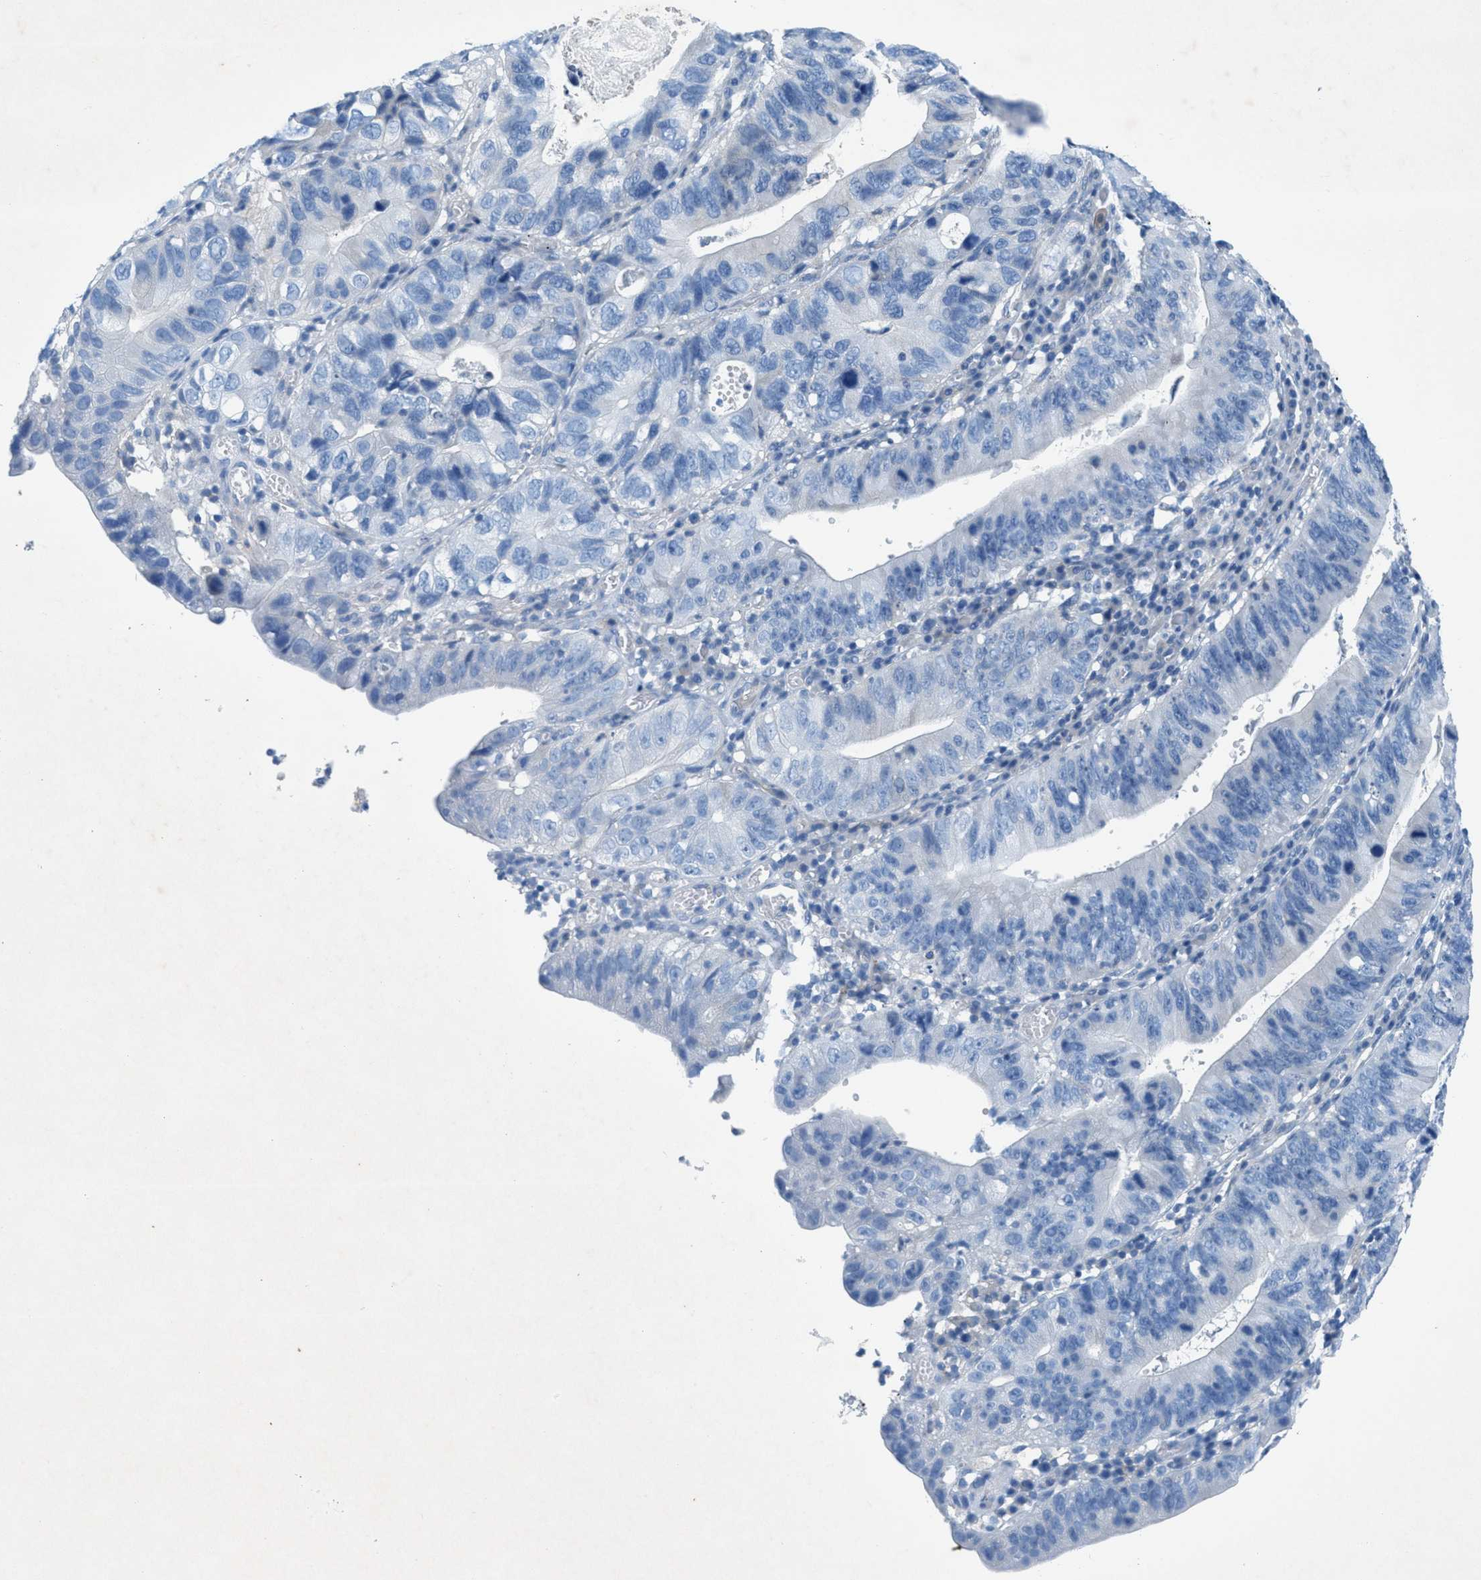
{"staining": {"intensity": "negative", "quantity": "none", "location": "none"}, "tissue": "stomach cancer", "cell_type": "Tumor cells", "image_type": "cancer", "snomed": [{"axis": "morphology", "description": "Adenocarcinoma, NOS"}, {"axis": "topography", "description": "Stomach"}], "caption": "The image shows no significant positivity in tumor cells of adenocarcinoma (stomach).", "gene": "GALNT17", "patient": {"sex": "male", "age": 59}}